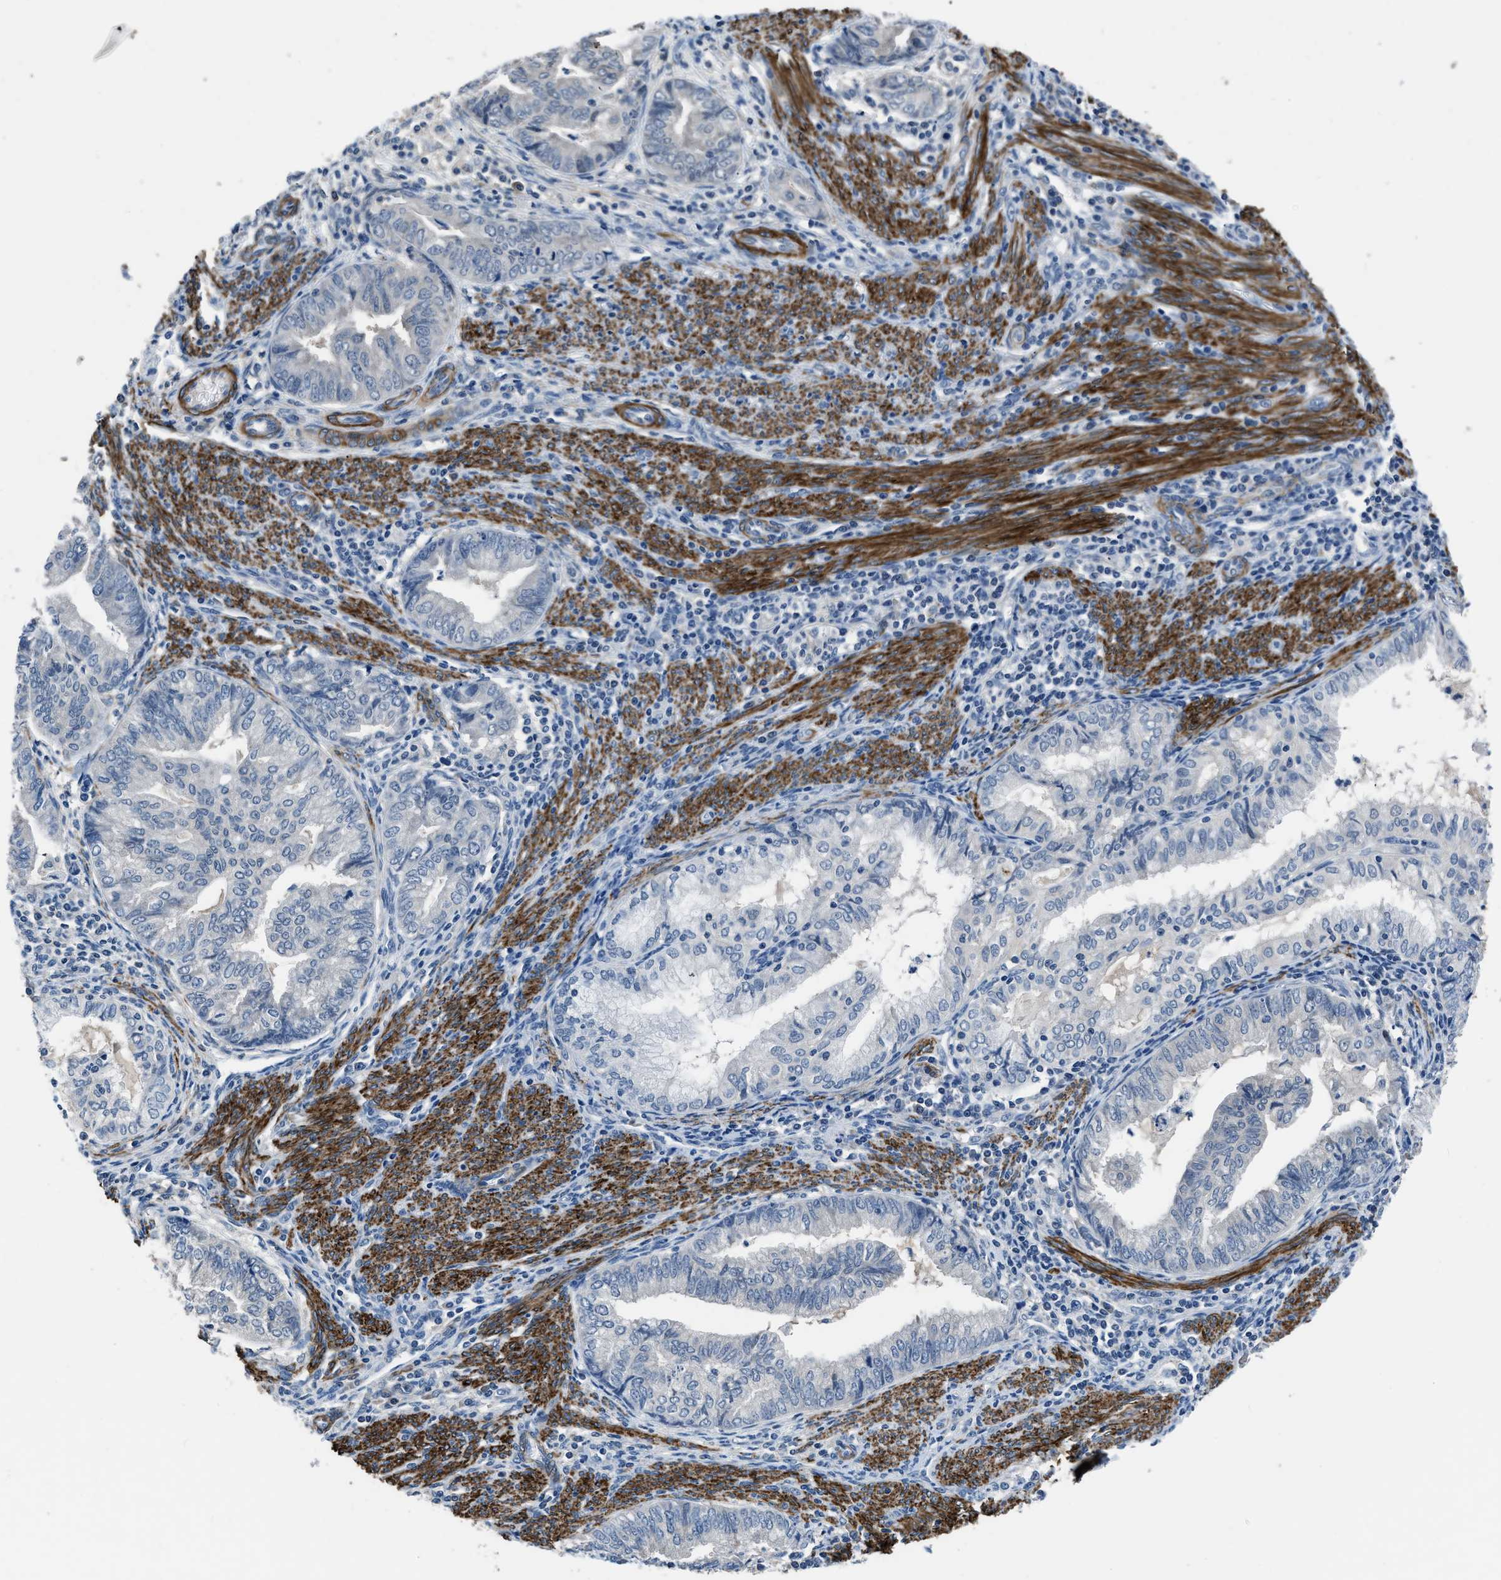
{"staining": {"intensity": "negative", "quantity": "none", "location": "none"}, "tissue": "endometrial cancer", "cell_type": "Tumor cells", "image_type": "cancer", "snomed": [{"axis": "morphology", "description": "Adenocarcinoma, NOS"}, {"axis": "topography", "description": "Endometrium"}], "caption": "A micrograph of human endometrial cancer (adenocarcinoma) is negative for staining in tumor cells.", "gene": "LANCL2", "patient": {"sex": "female", "age": 79}}